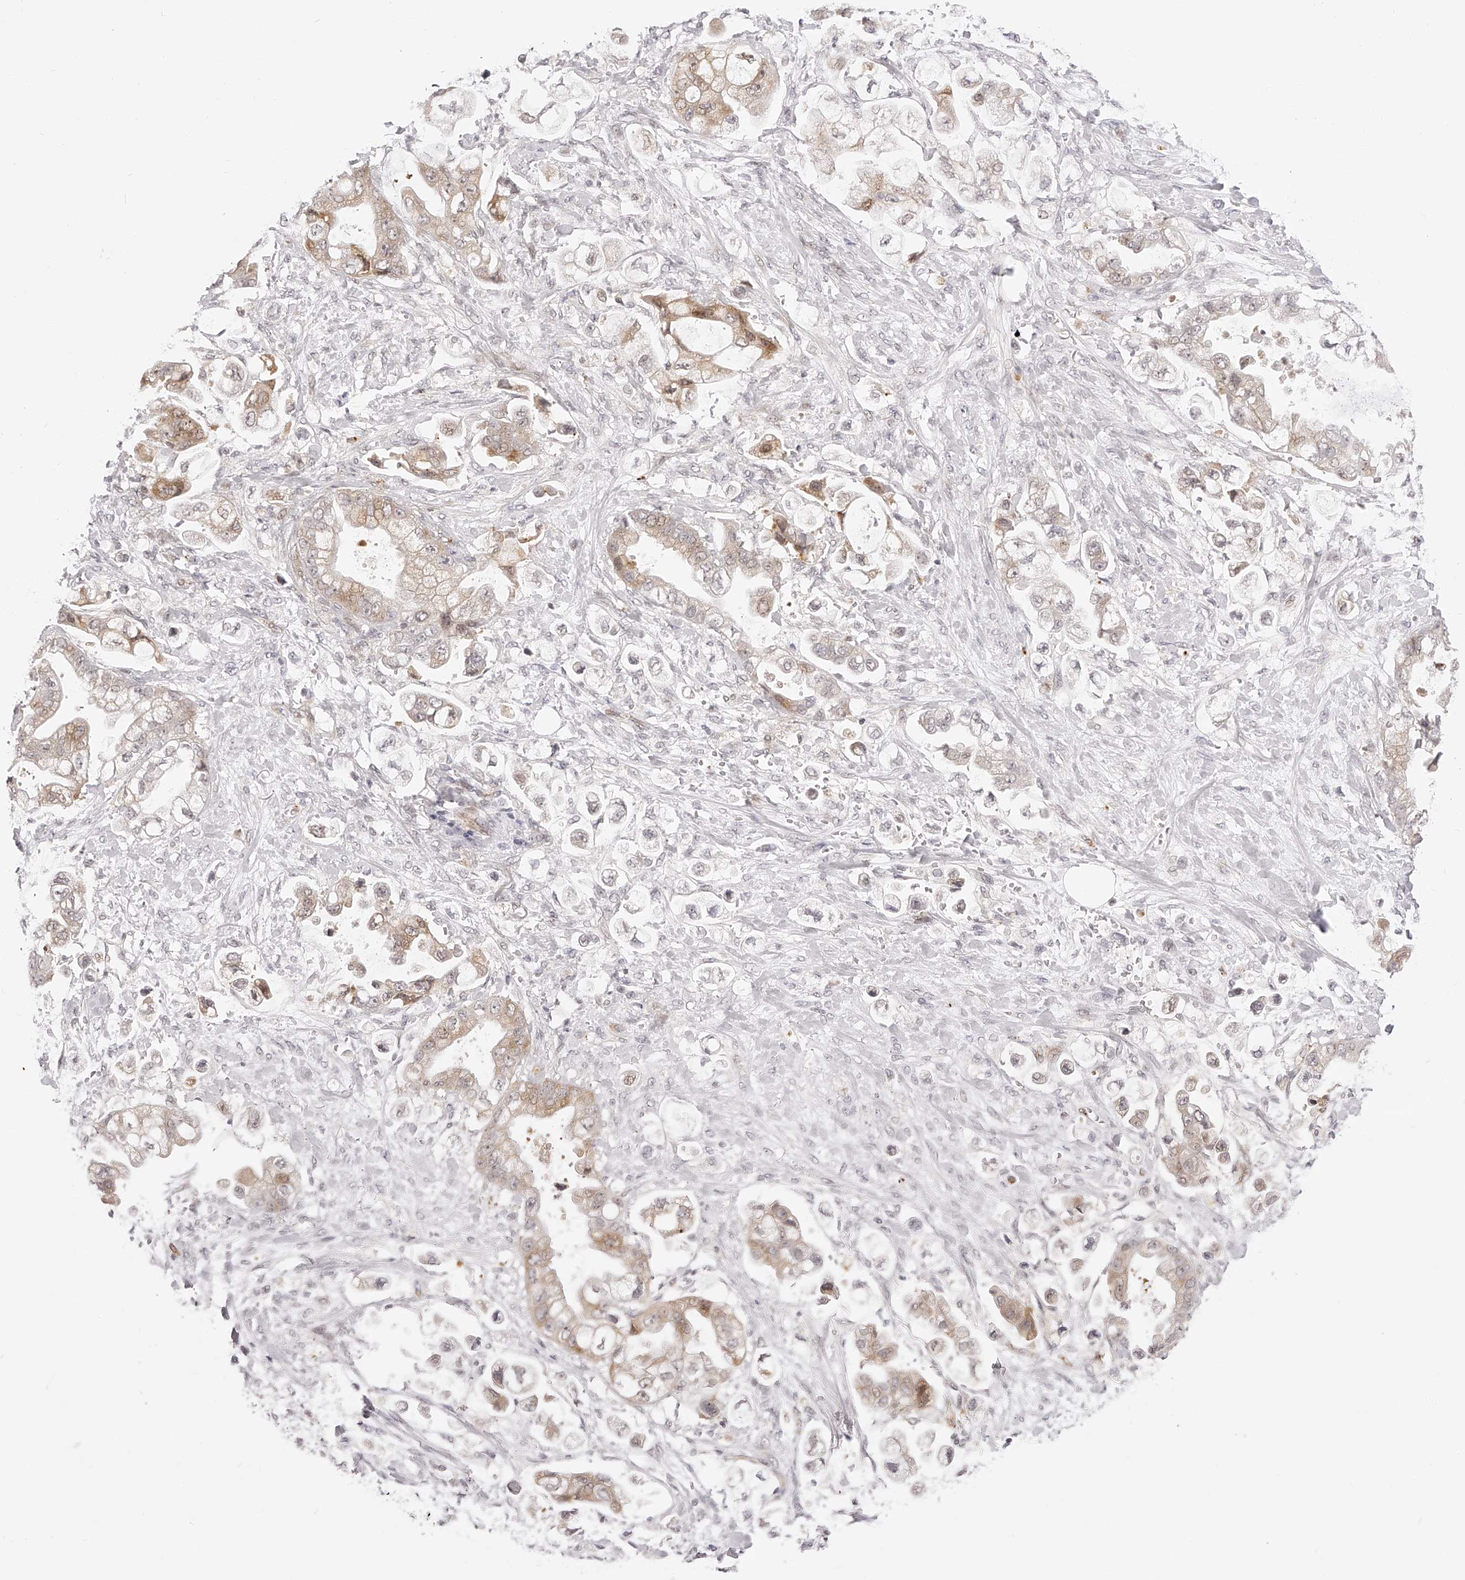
{"staining": {"intensity": "moderate", "quantity": "<25%", "location": "cytoplasmic/membranous"}, "tissue": "stomach cancer", "cell_type": "Tumor cells", "image_type": "cancer", "snomed": [{"axis": "morphology", "description": "Adenocarcinoma, NOS"}, {"axis": "topography", "description": "Stomach"}], "caption": "Brown immunohistochemical staining in stomach cancer (adenocarcinoma) demonstrates moderate cytoplasmic/membranous positivity in approximately <25% of tumor cells.", "gene": "PLEKHG1", "patient": {"sex": "male", "age": 62}}